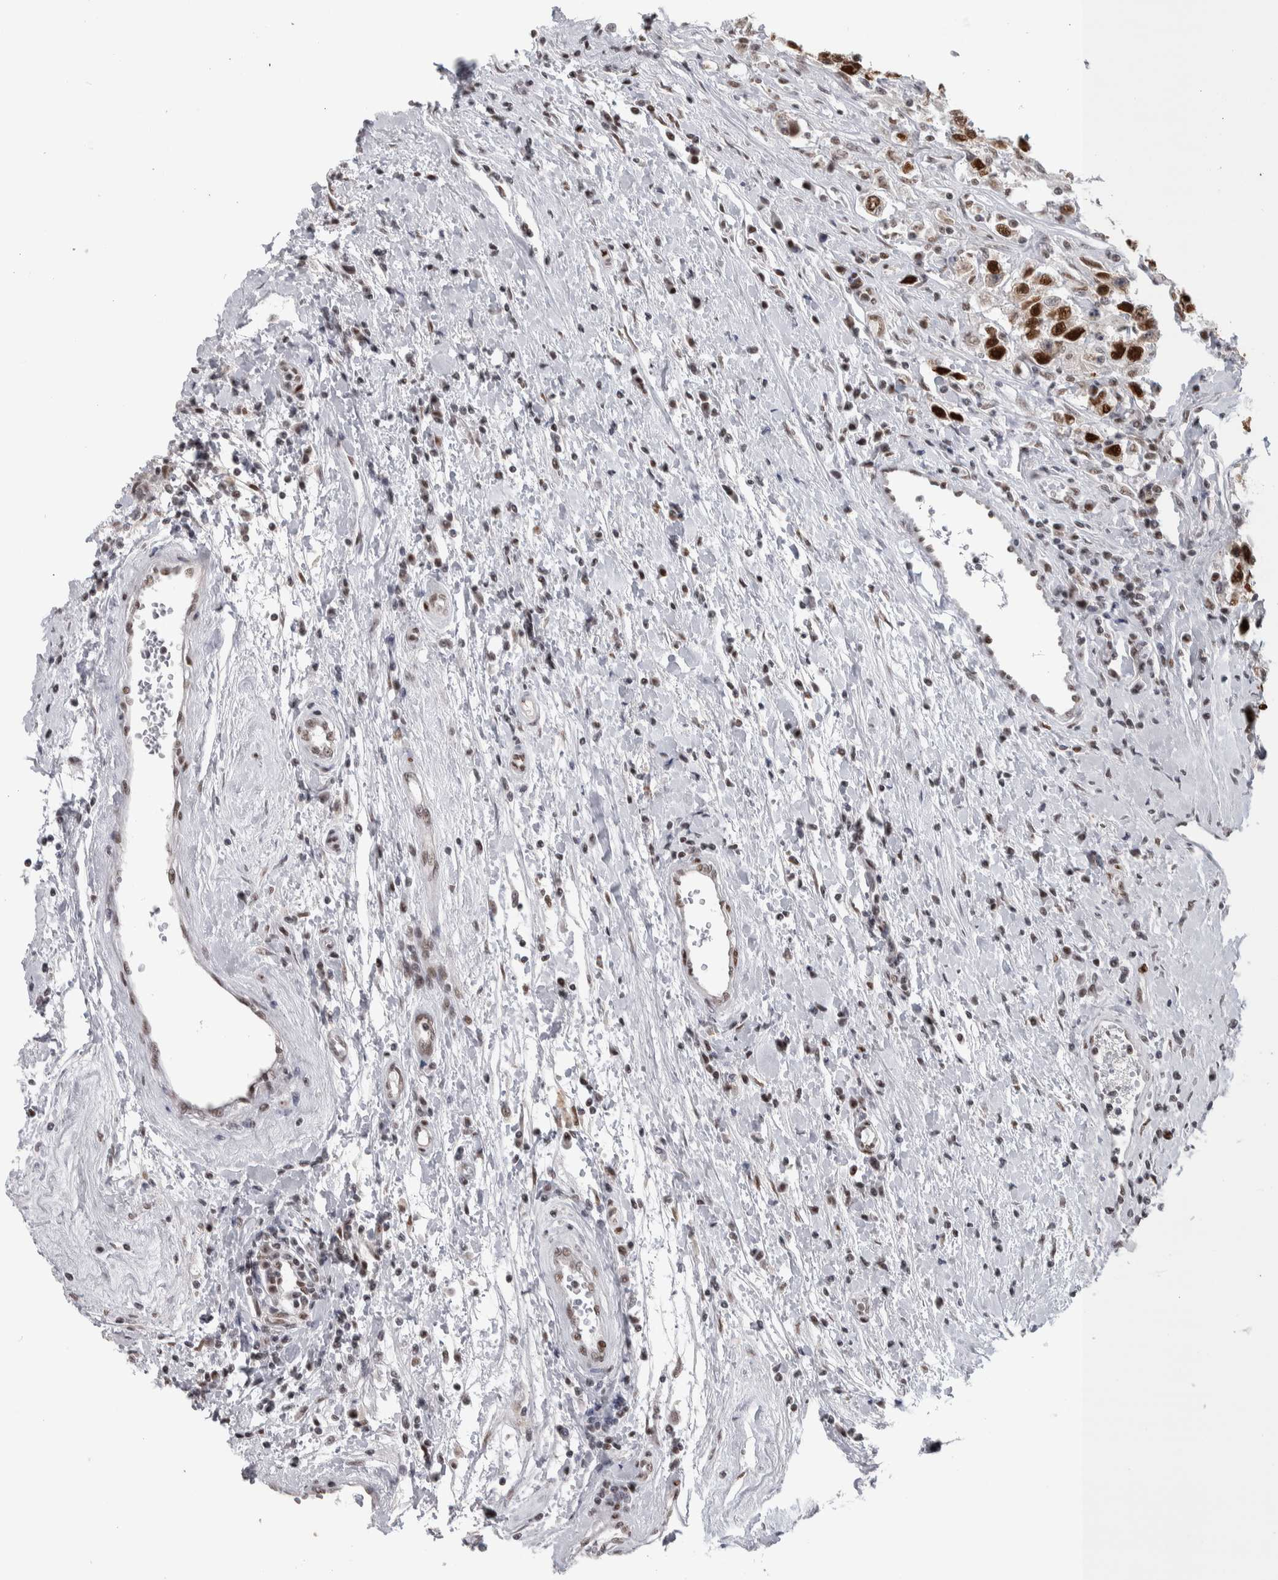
{"staining": {"intensity": "strong", "quantity": ">75%", "location": "nuclear"}, "tissue": "testis cancer", "cell_type": "Tumor cells", "image_type": "cancer", "snomed": [{"axis": "morphology", "description": "Seminoma, NOS"}, {"axis": "topography", "description": "Testis"}], "caption": "Protein staining displays strong nuclear positivity in approximately >75% of tumor cells in testis cancer.", "gene": "HEXIM2", "patient": {"sex": "male", "age": 41}}